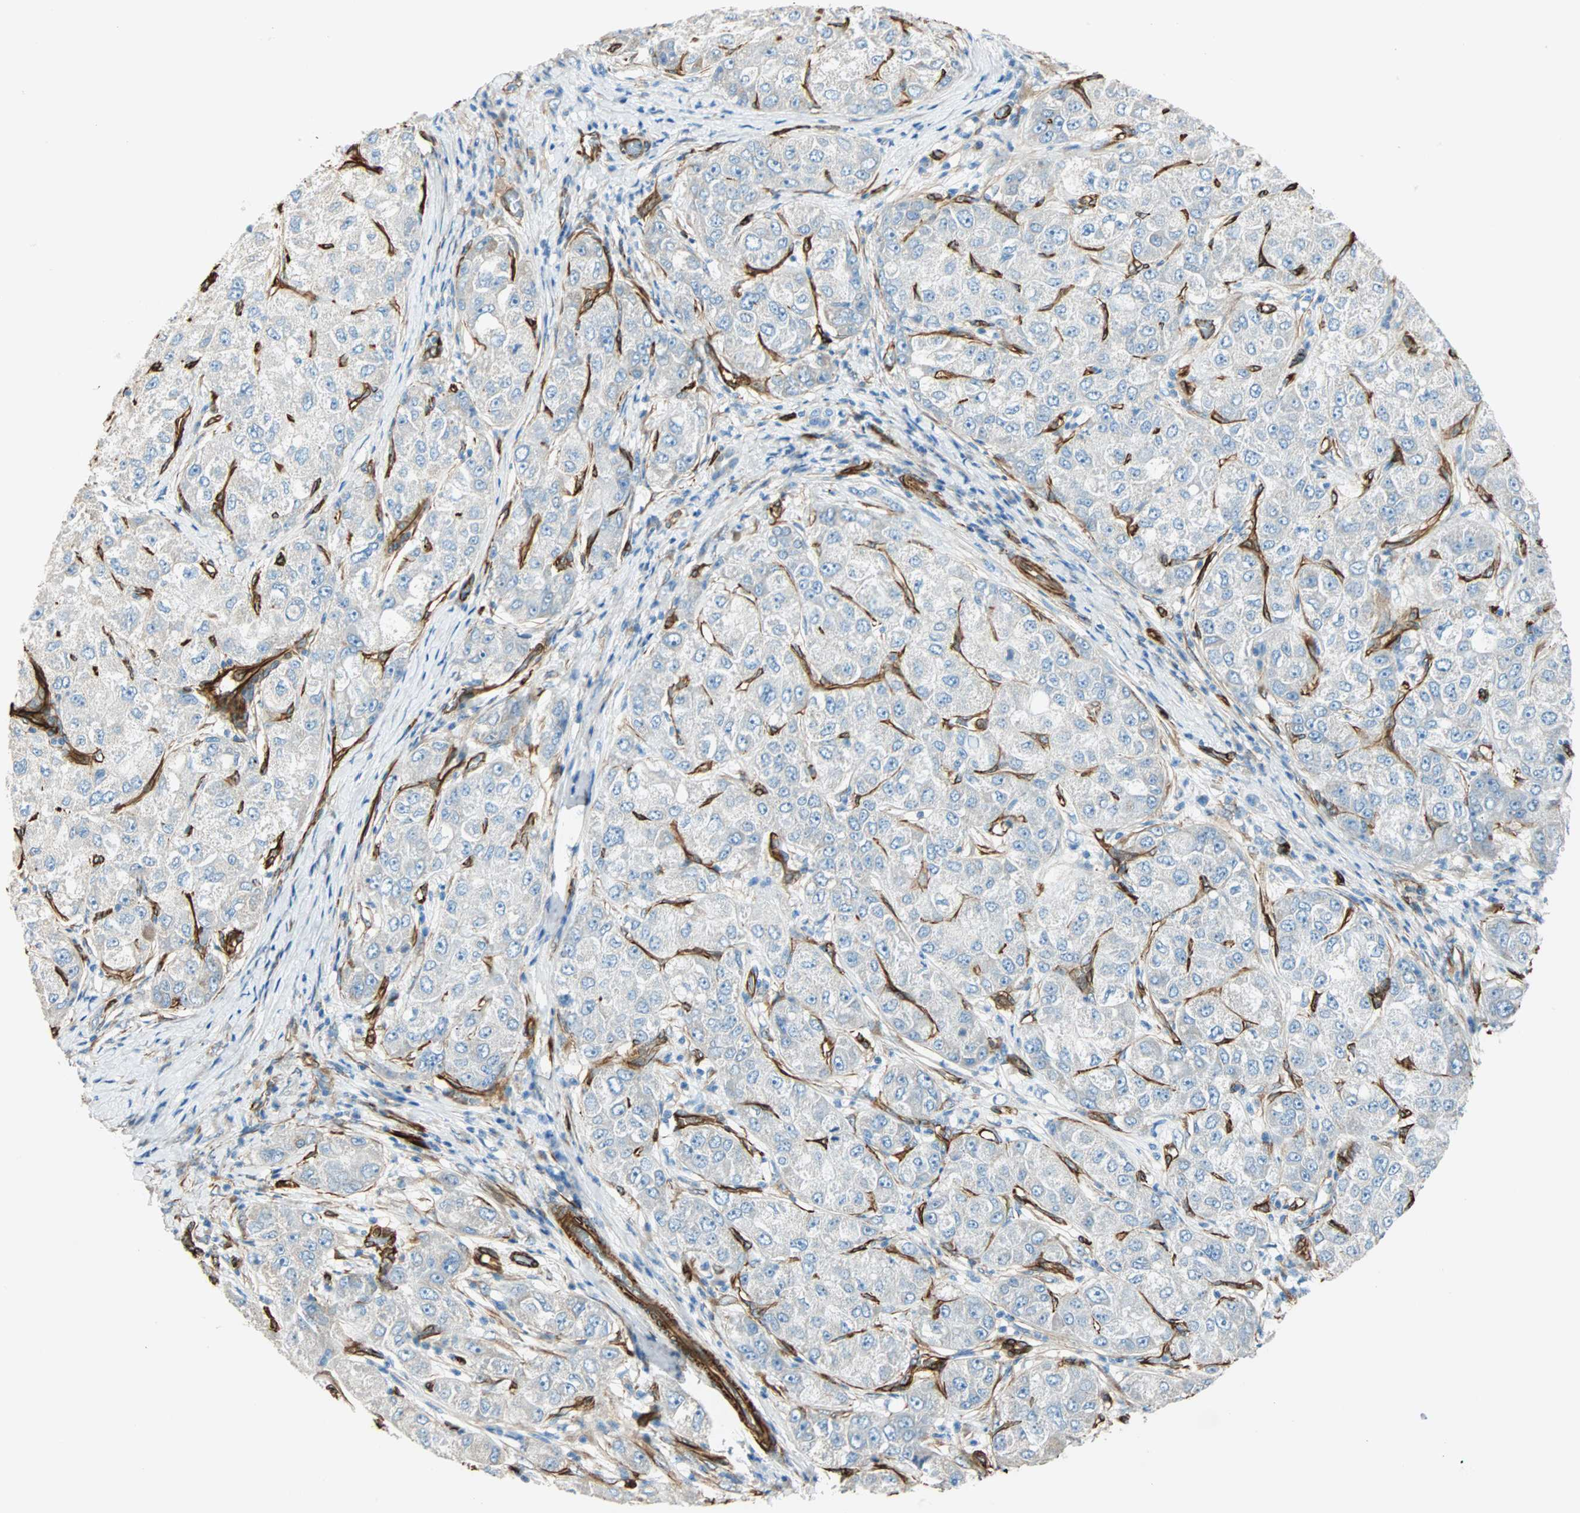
{"staining": {"intensity": "negative", "quantity": "none", "location": "none"}, "tissue": "liver cancer", "cell_type": "Tumor cells", "image_type": "cancer", "snomed": [{"axis": "morphology", "description": "Carcinoma, Hepatocellular, NOS"}, {"axis": "topography", "description": "Liver"}], "caption": "A high-resolution histopathology image shows immunohistochemistry staining of liver cancer, which shows no significant positivity in tumor cells.", "gene": "NES", "patient": {"sex": "male", "age": 80}}